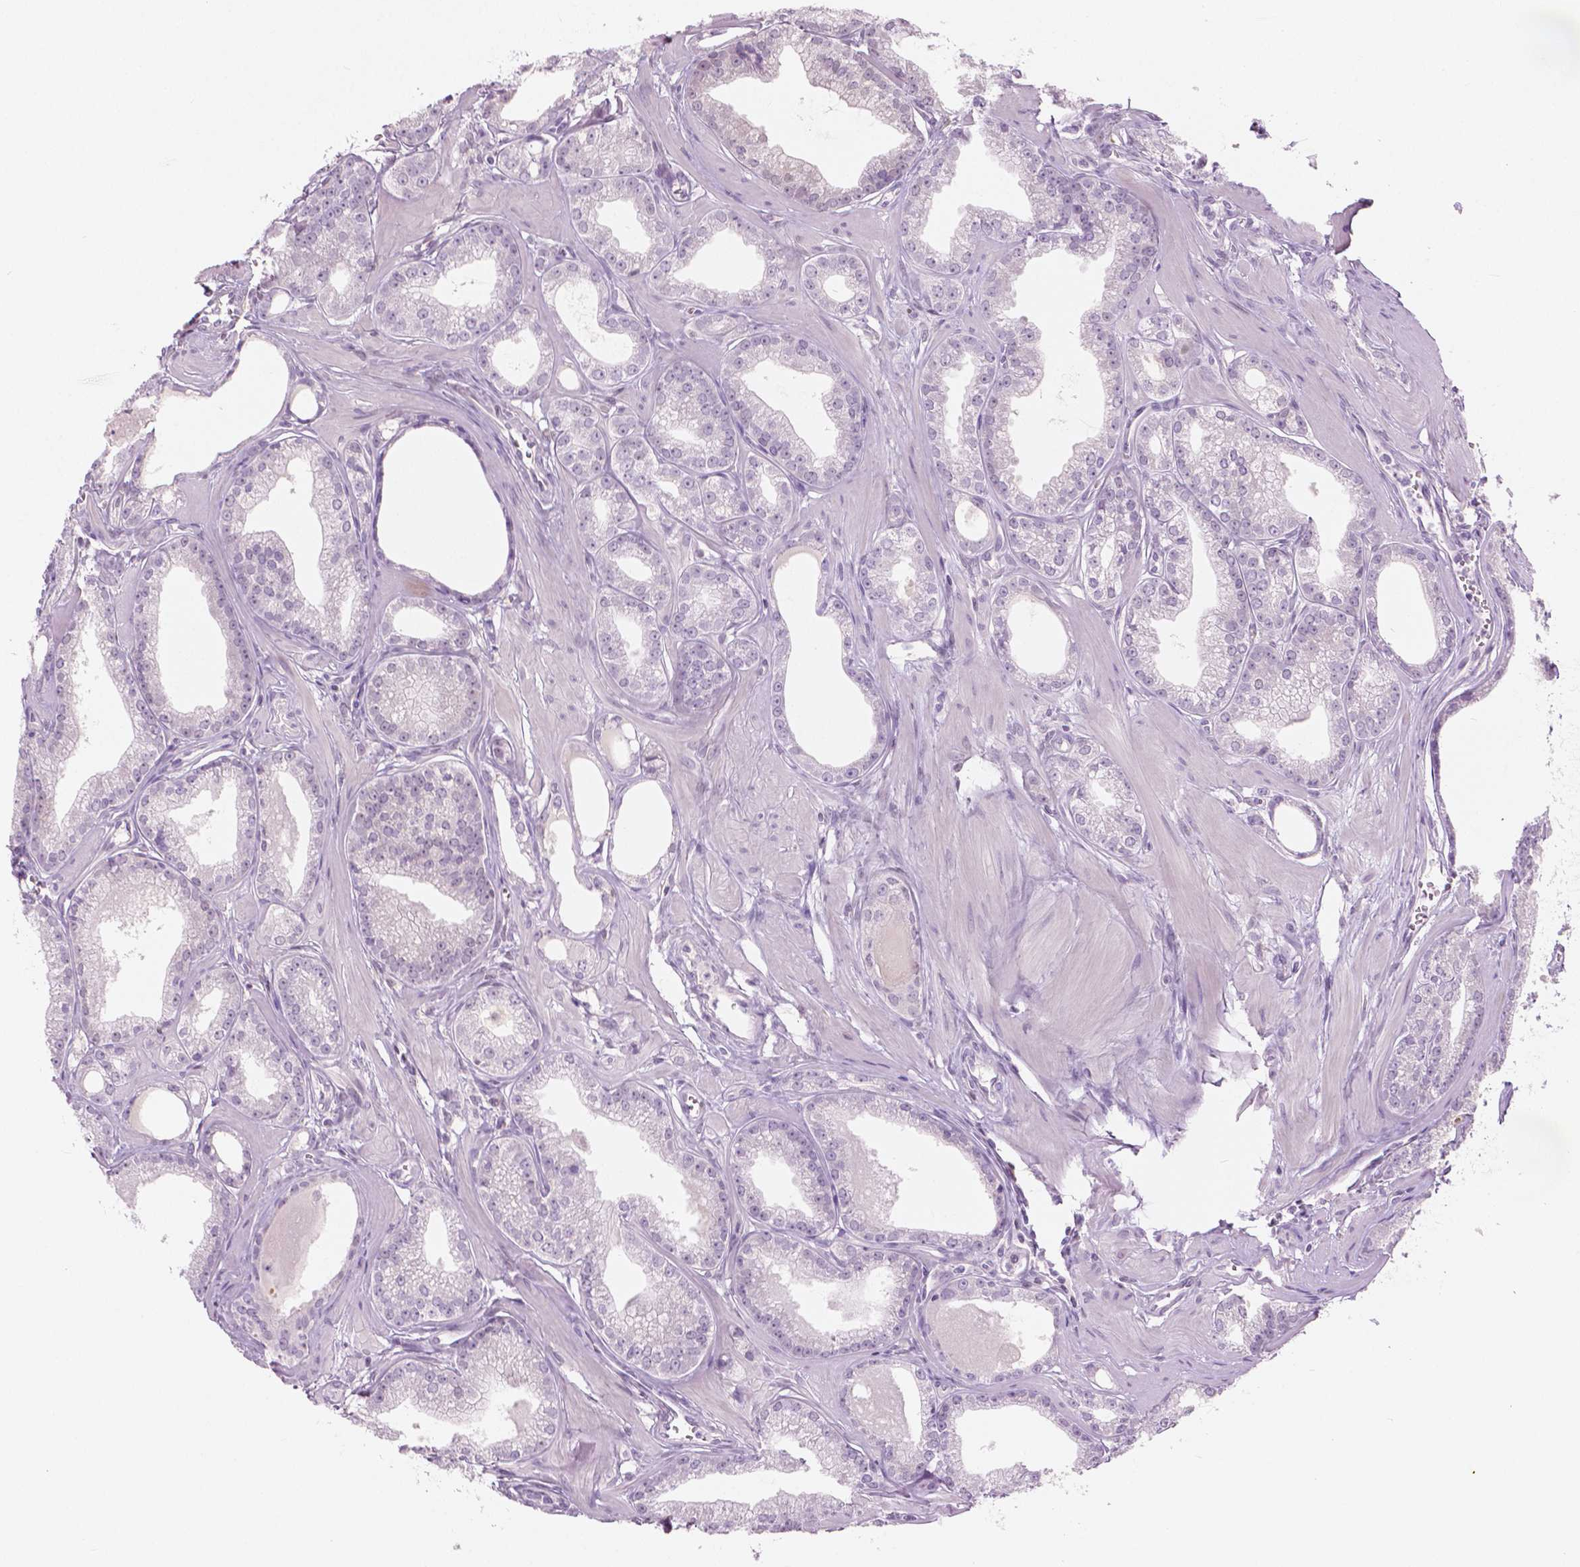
{"staining": {"intensity": "negative", "quantity": "none", "location": "none"}, "tissue": "prostate cancer", "cell_type": "Tumor cells", "image_type": "cancer", "snomed": [{"axis": "morphology", "description": "Adenocarcinoma, NOS"}, {"axis": "topography", "description": "Prostate"}], "caption": "This is an IHC histopathology image of prostate cancer (adenocarcinoma). There is no expression in tumor cells.", "gene": "GALM", "patient": {"sex": "male", "age": 71}}